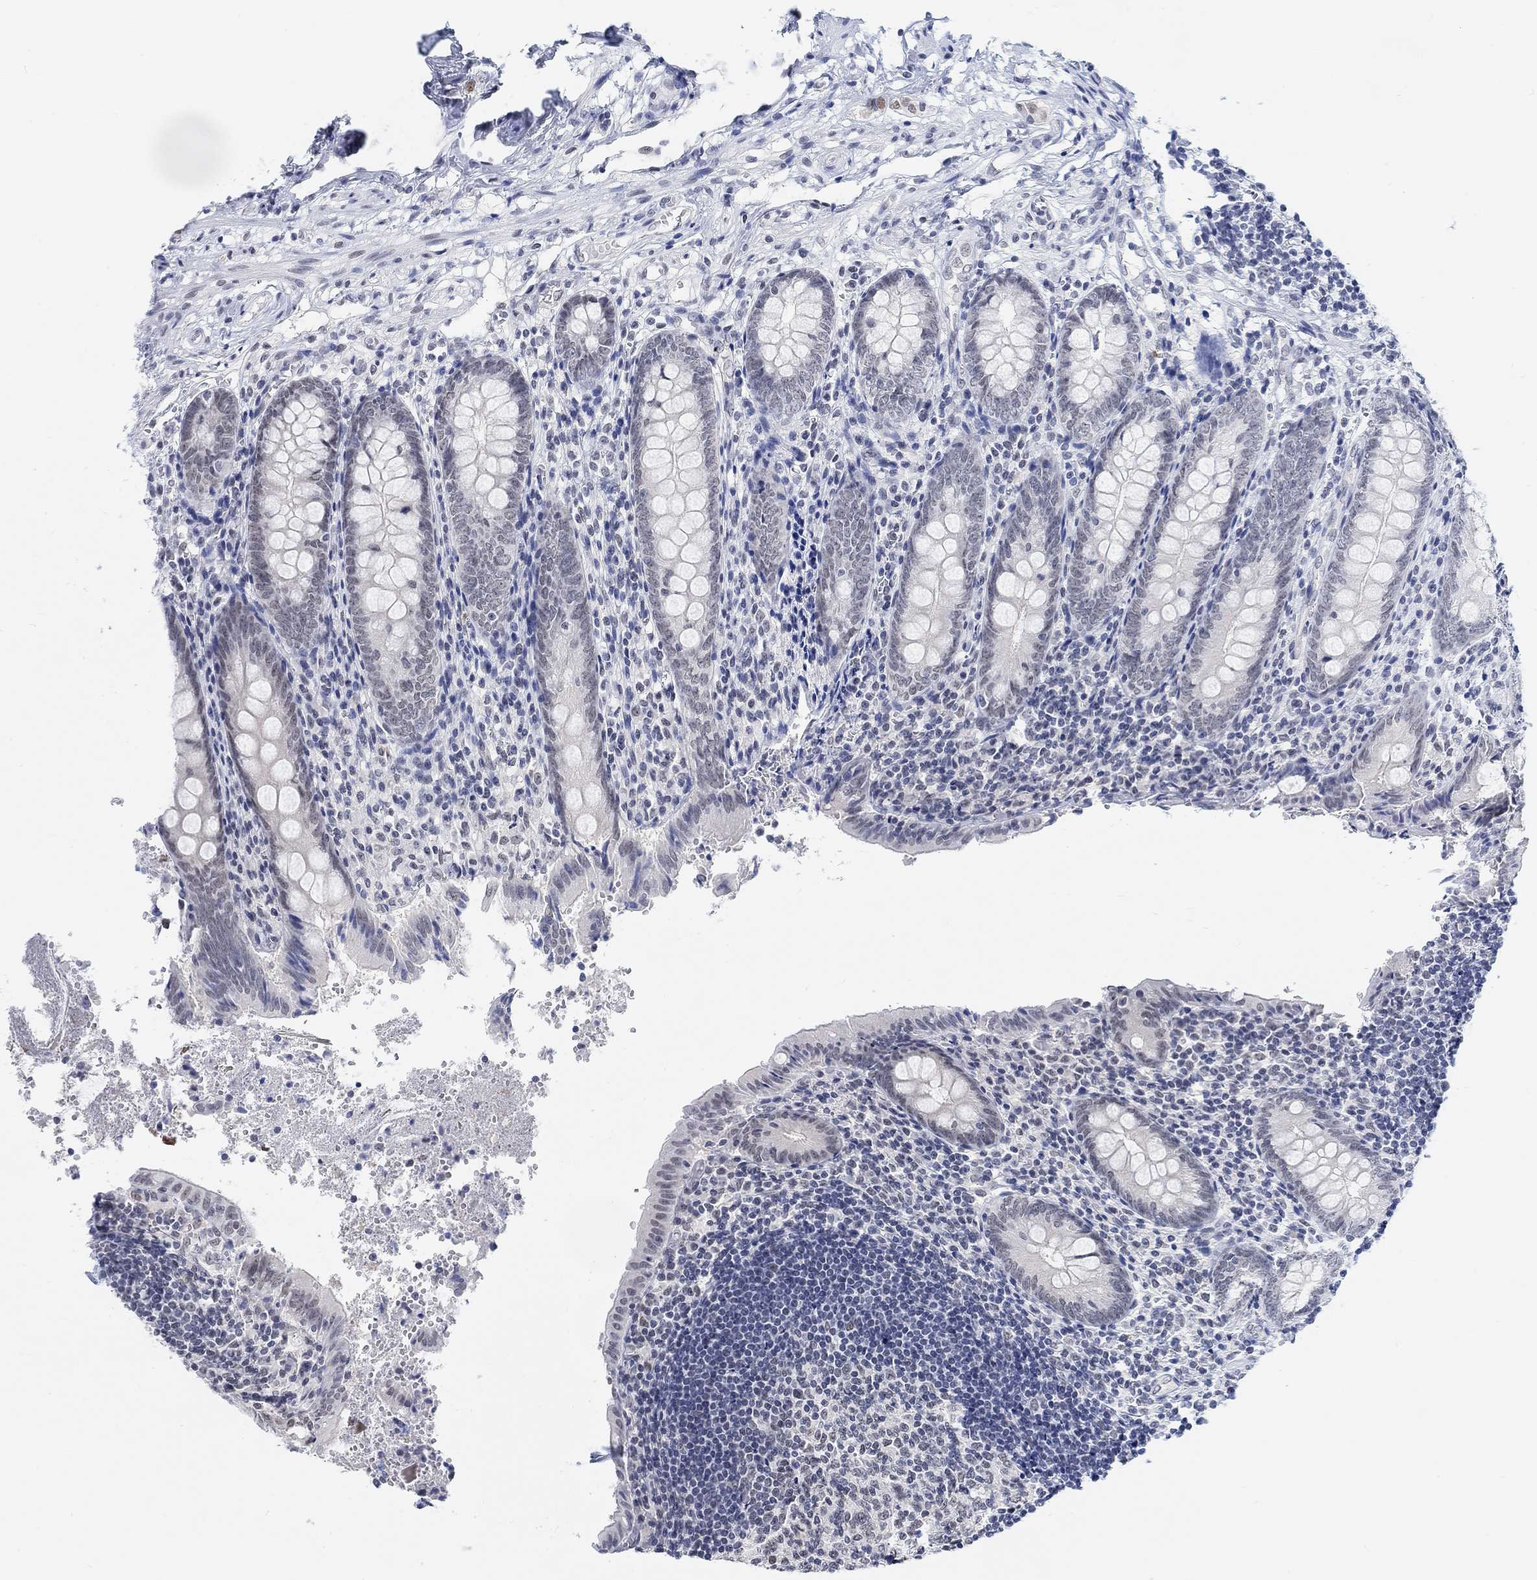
{"staining": {"intensity": "negative", "quantity": "none", "location": "none"}, "tissue": "appendix", "cell_type": "Glandular cells", "image_type": "normal", "snomed": [{"axis": "morphology", "description": "Normal tissue, NOS"}, {"axis": "topography", "description": "Appendix"}], "caption": "Glandular cells are negative for protein expression in normal human appendix. Brightfield microscopy of IHC stained with DAB (3,3'-diaminobenzidine) (brown) and hematoxylin (blue), captured at high magnification.", "gene": "PURG", "patient": {"sex": "female", "age": 23}}